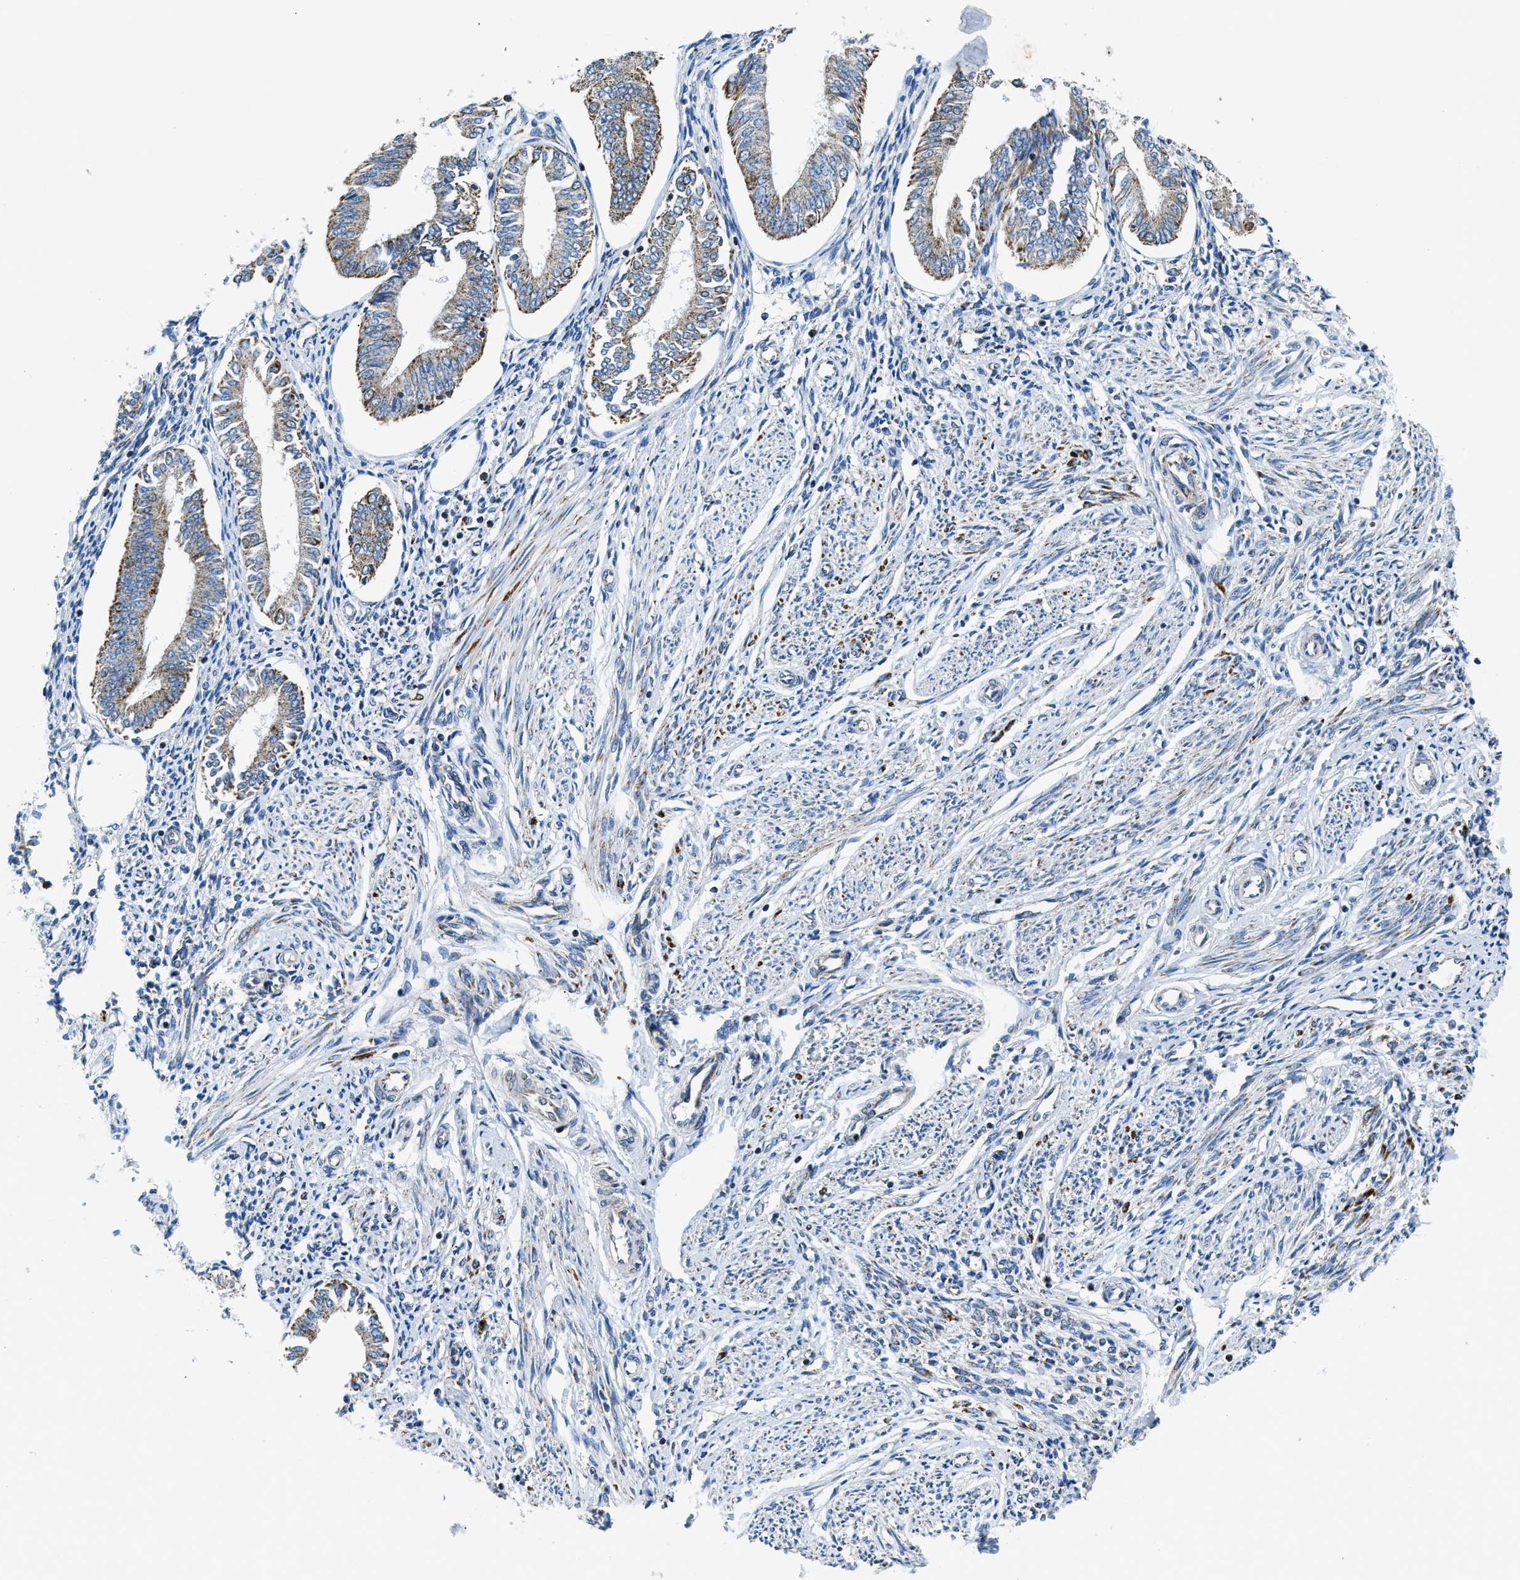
{"staining": {"intensity": "negative", "quantity": "none", "location": "none"}, "tissue": "endometrium", "cell_type": "Cells in endometrial stroma", "image_type": "normal", "snomed": [{"axis": "morphology", "description": "Normal tissue, NOS"}, {"axis": "topography", "description": "Endometrium"}], "caption": "Immunohistochemistry histopathology image of benign endometrium: endometrium stained with DAB demonstrates no significant protein expression in cells in endometrial stroma.", "gene": "STK33", "patient": {"sex": "female", "age": 50}}